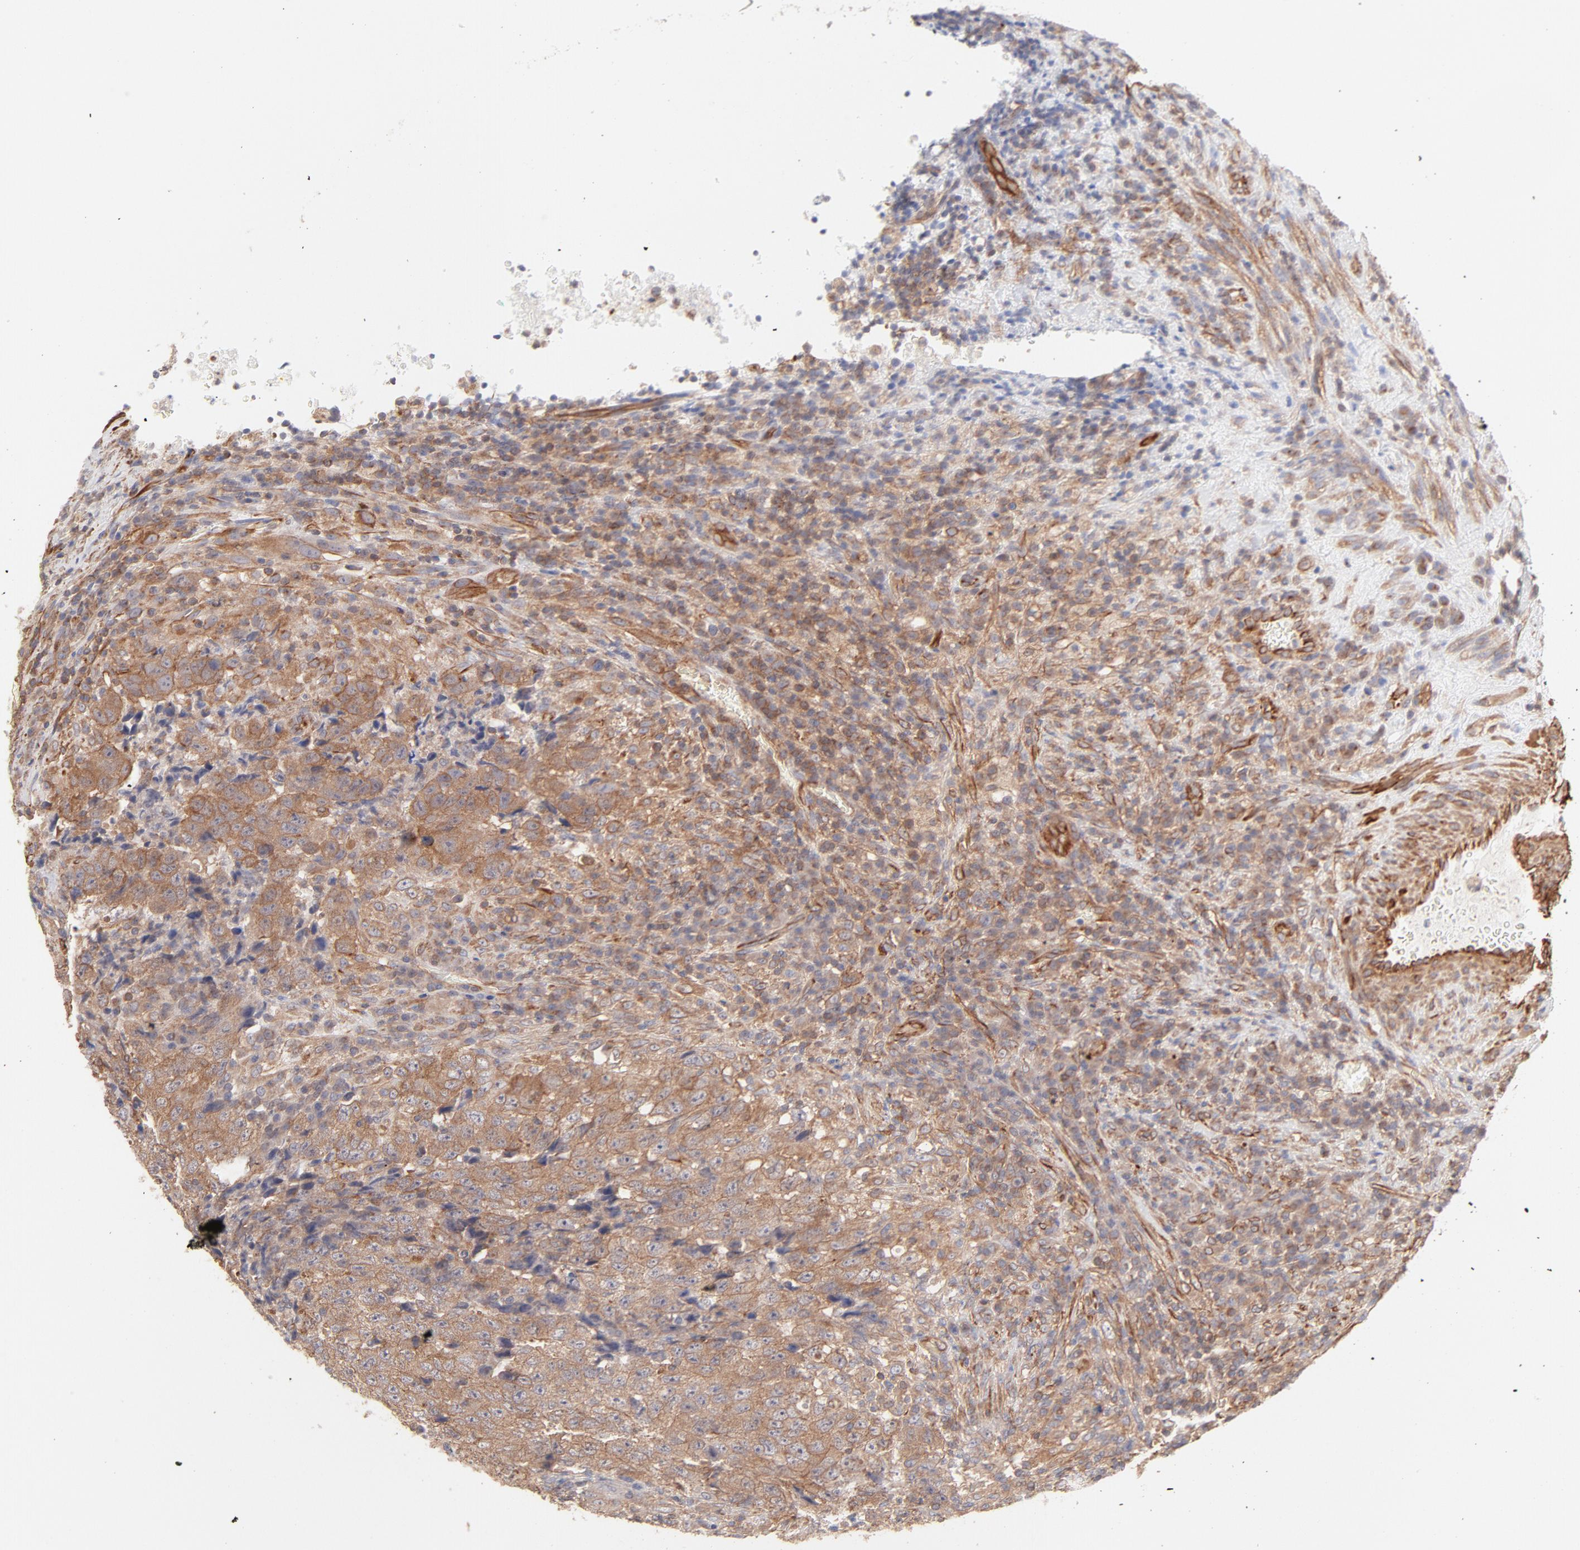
{"staining": {"intensity": "moderate", "quantity": ">75%", "location": "cytoplasmic/membranous"}, "tissue": "testis cancer", "cell_type": "Tumor cells", "image_type": "cancer", "snomed": [{"axis": "morphology", "description": "Necrosis, NOS"}, {"axis": "morphology", "description": "Carcinoma, Embryonal, NOS"}, {"axis": "topography", "description": "Testis"}], "caption": "Immunohistochemical staining of human testis cancer (embryonal carcinoma) demonstrates moderate cytoplasmic/membranous protein positivity in about >75% of tumor cells. The staining was performed using DAB, with brown indicating positive protein expression. Nuclei are stained blue with hematoxylin.", "gene": "LDLRAP1", "patient": {"sex": "male", "age": 19}}